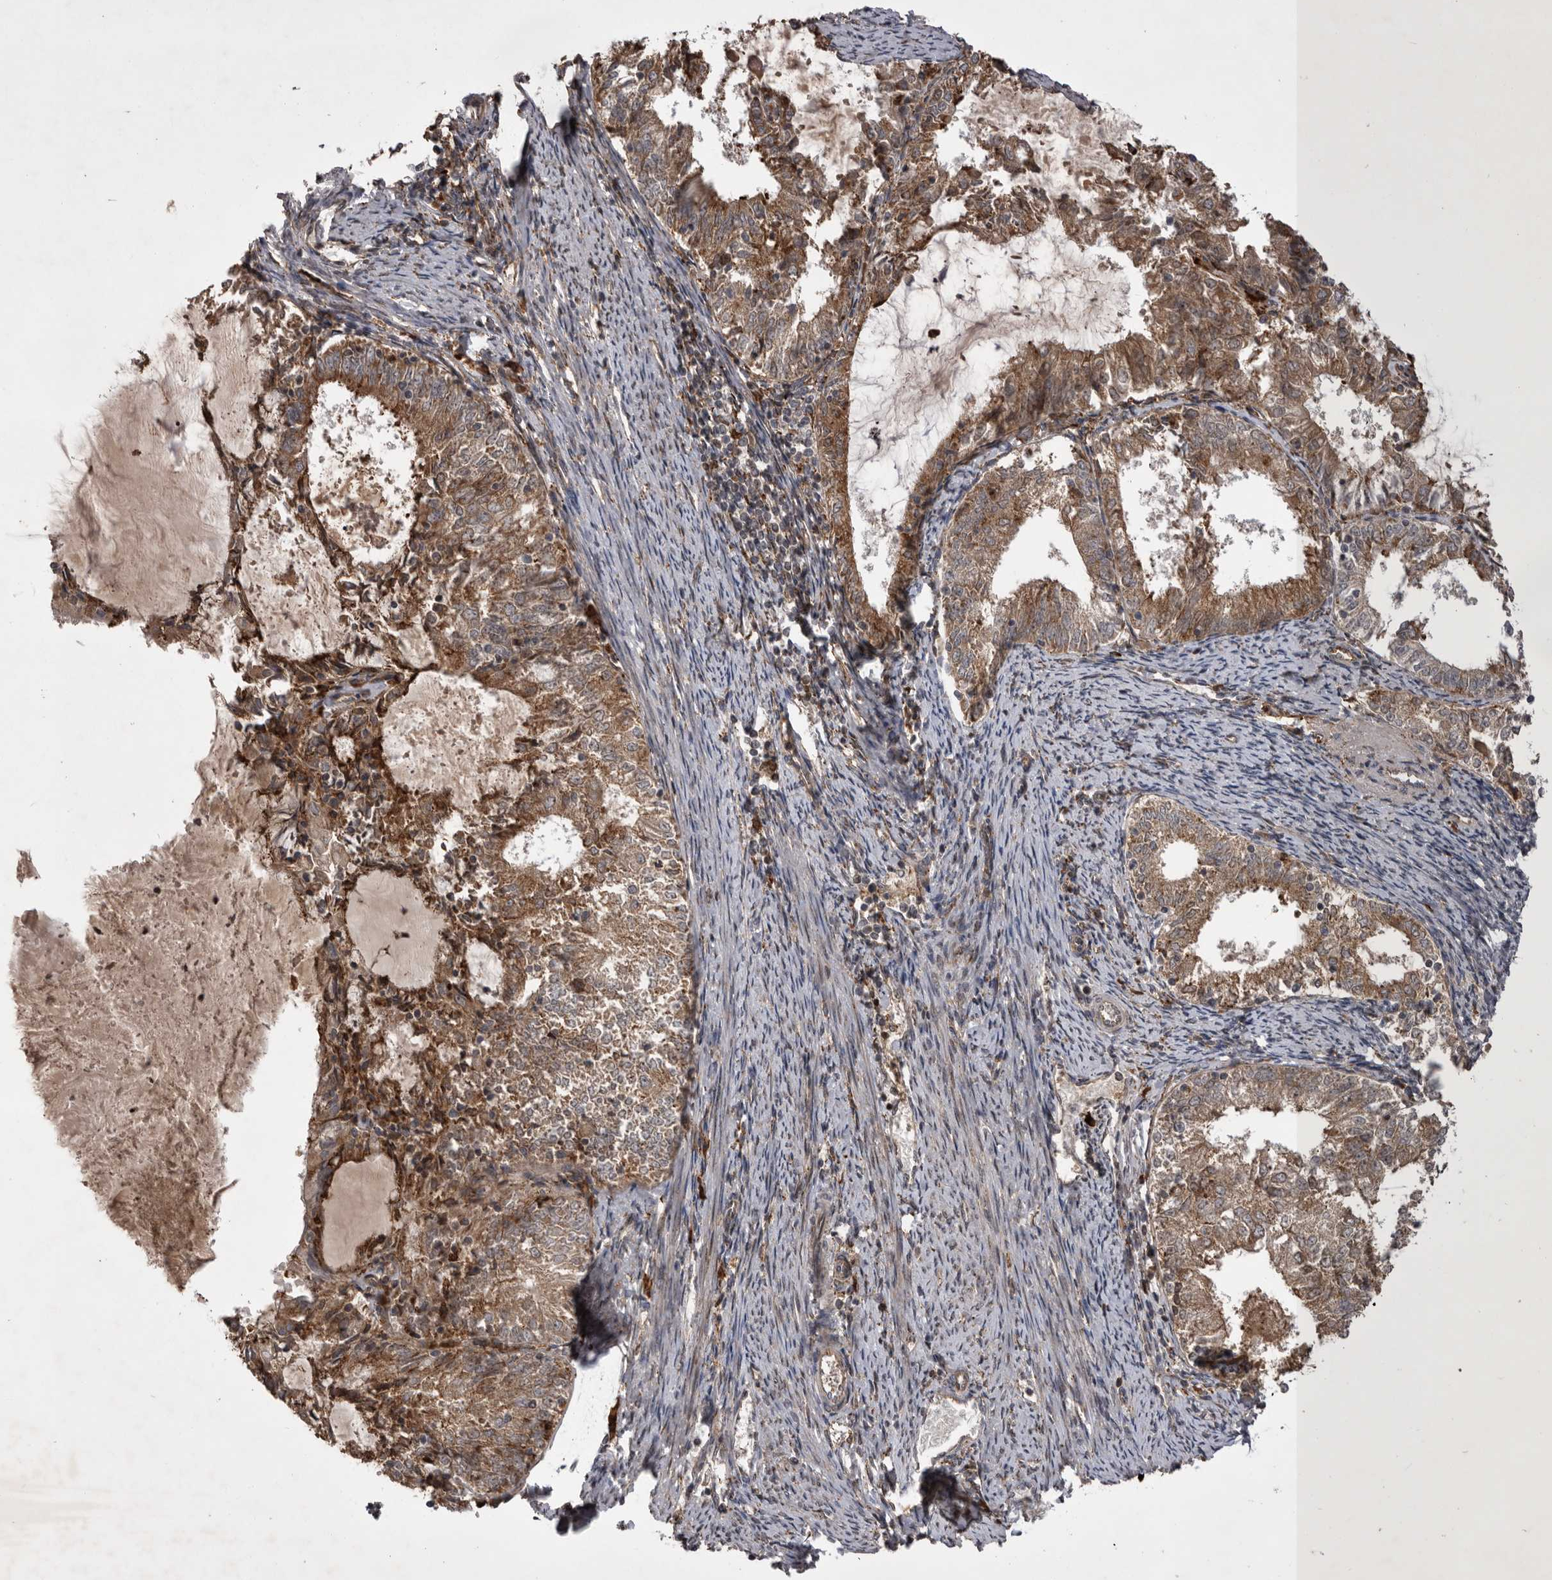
{"staining": {"intensity": "moderate", "quantity": ">75%", "location": "cytoplasmic/membranous"}, "tissue": "endometrial cancer", "cell_type": "Tumor cells", "image_type": "cancer", "snomed": [{"axis": "morphology", "description": "Adenocarcinoma, NOS"}, {"axis": "topography", "description": "Endometrium"}], "caption": "There is medium levels of moderate cytoplasmic/membranous staining in tumor cells of adenocarcinoma (endometrial), as demonstrated by immunohistochemical staining (brown color).", "gene": "RAB3GAP2", "patient": {"sex": "female", "age": 57}}